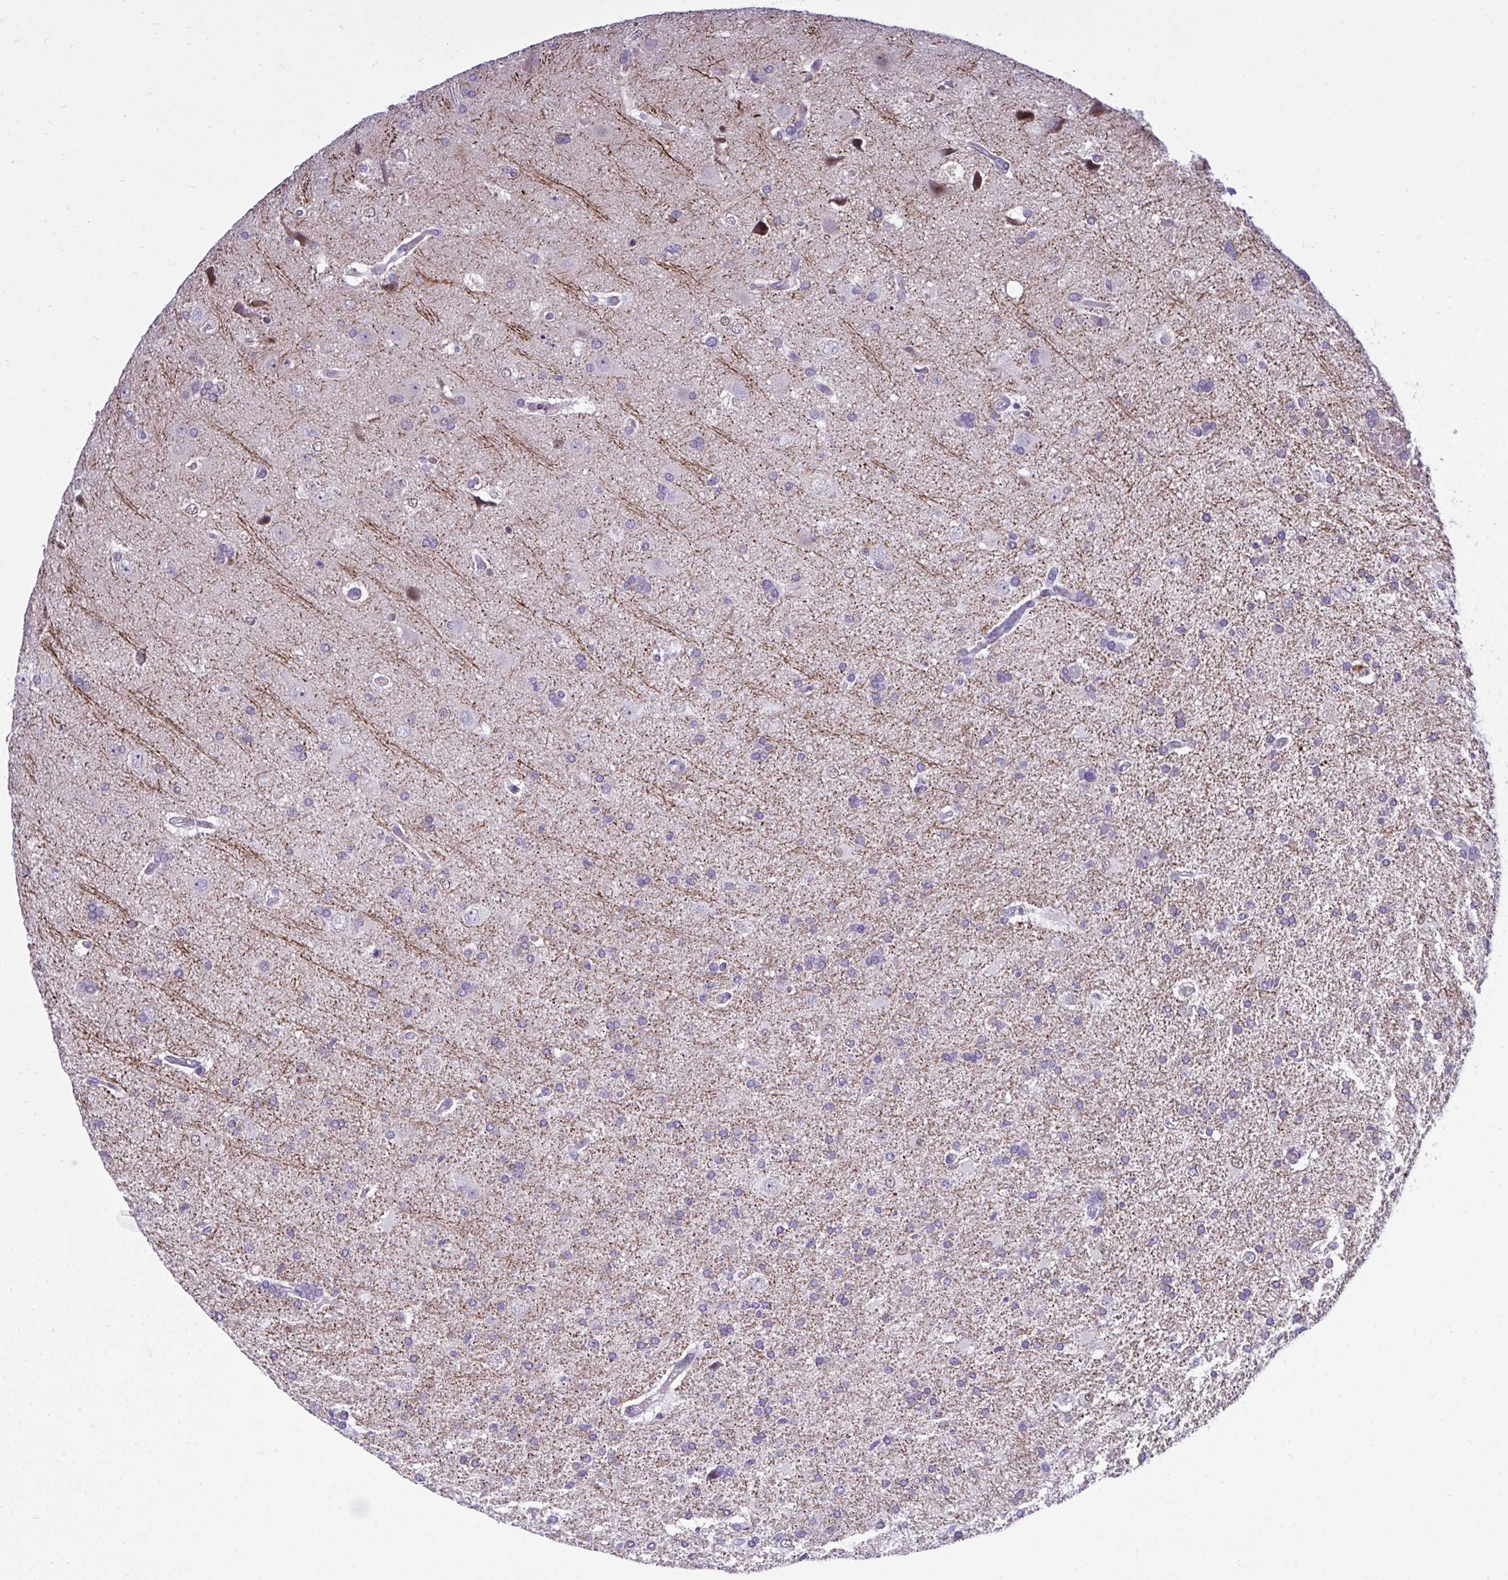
{"staining": {"intensity": "negative", "quantity": "none", "location": "none"}, "tissue": "glioma", "cell_type": "Tumor cells", "image_type": "cancer", "snomed": [{"axis": "morphology", "description": "Glioma, malignant, High grade"}, {"axis": "topography", "description": "Brain"}], "caption": "Immunohistochemistry histopathology image of neoplastic tissue: glioma stained with DAB (3,3'-diaminobenzidine) reveals no significant protein expression in tumor cells. (Stains: DAB immunohistochemistry with hematoxylin counter stain, Microscopy: brightfield microscopy at high magnification).", "gene": "HMBOX1", "patient": {"sex": "male", "age": 68}}